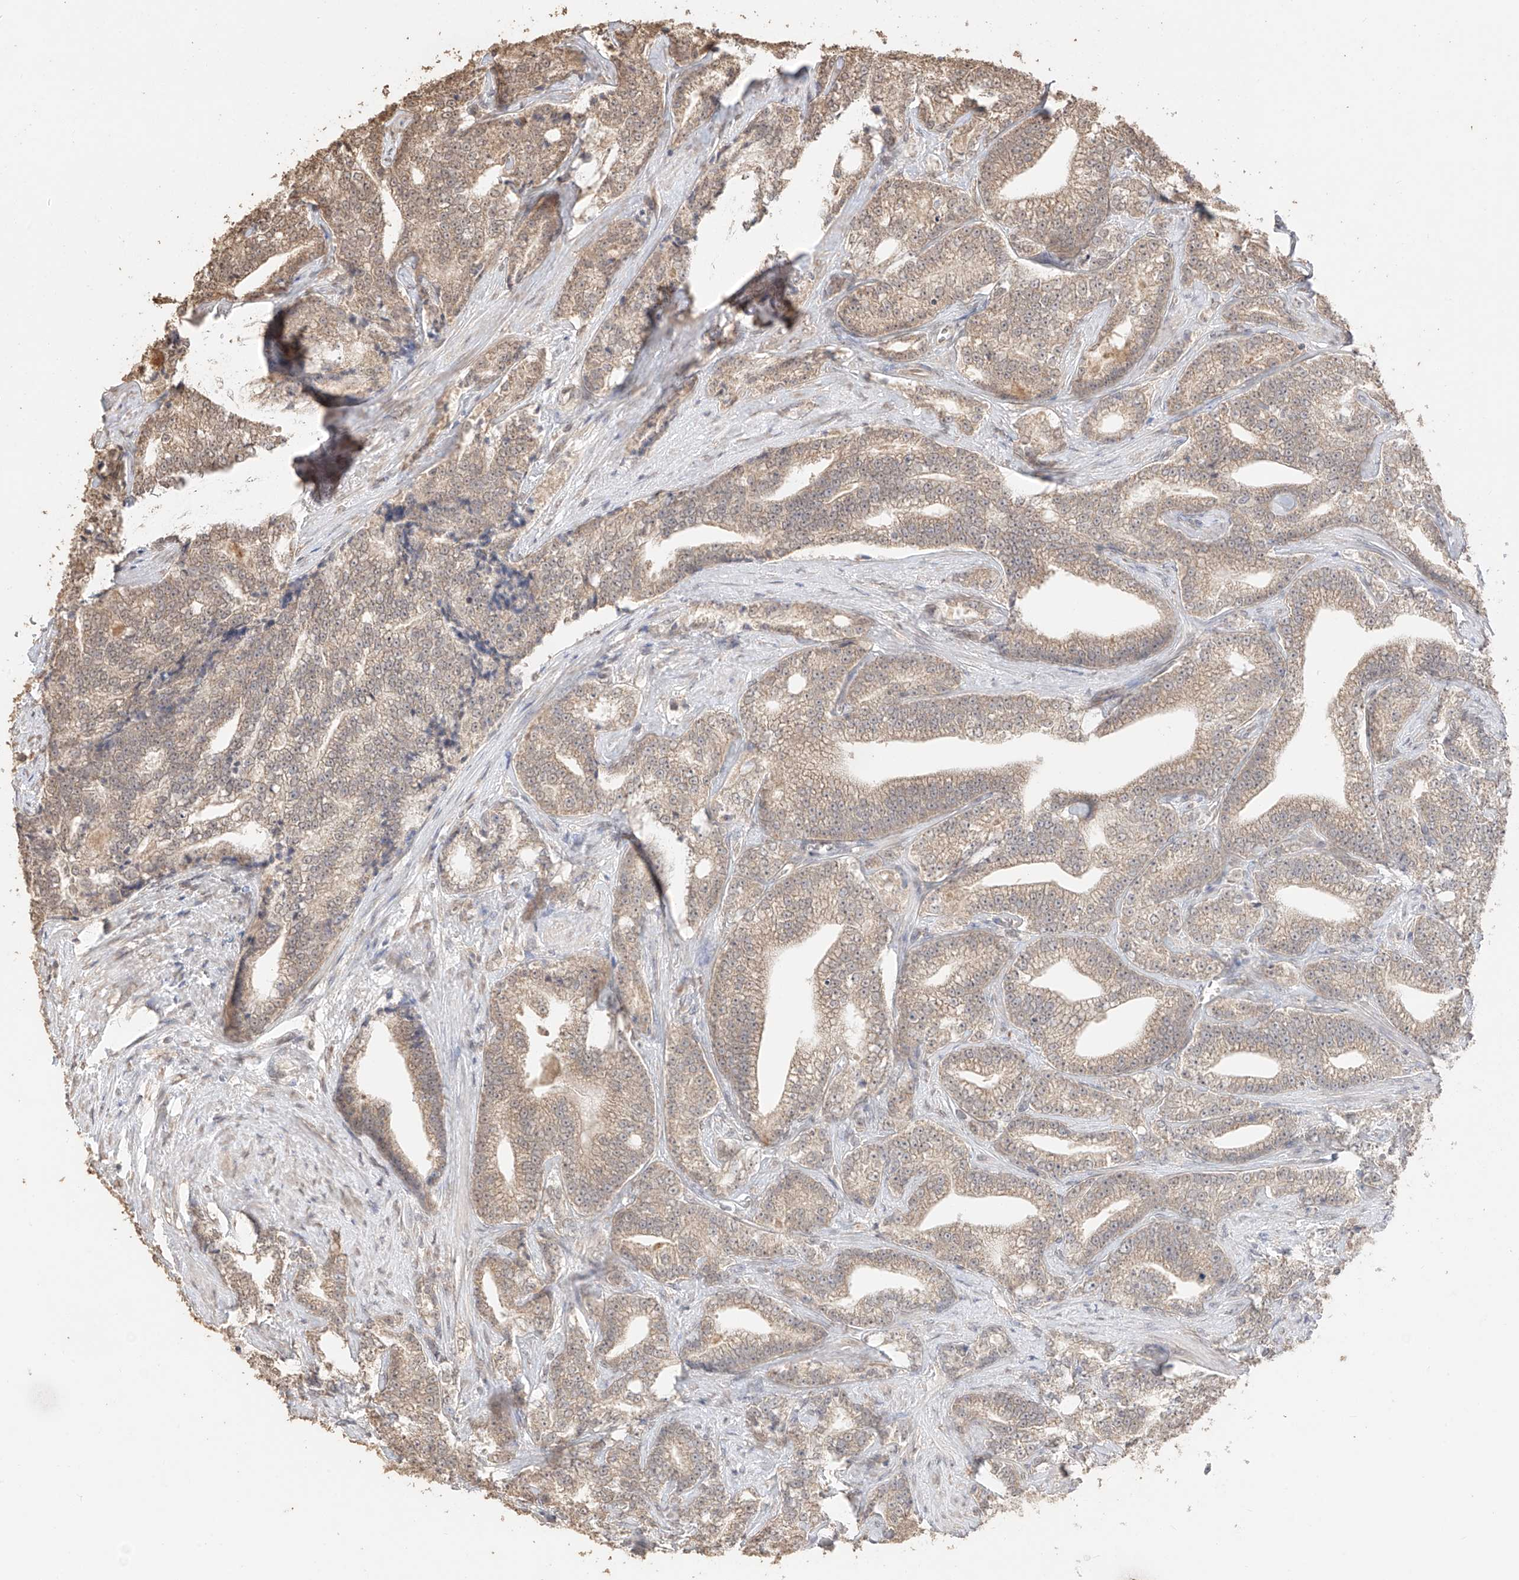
{"staining": {"intensity": "moderate", "quantity": ">75%", "location": "cytoplasmic/membranous"}, "tissue": "prostate cancer", "cell_type": "Tumor cells", "image_type": "cancer", "snomed": [{"axis": "morphology", "description": "Adenocarcinoma, High grade"}, {"axis": "topography", "description": "Prostate and seminal vesicle, NOS"}], "caption": "A high-resolution photomicrograph shows IHC staining of prostate high-grade adenocarcinoma, which demonstrates moderate cytoplasmic/membranous expression in approximately >75% of tumor cells.", "gene": "IL22RA2", "patient": {"sex": "male", "age": 67}}